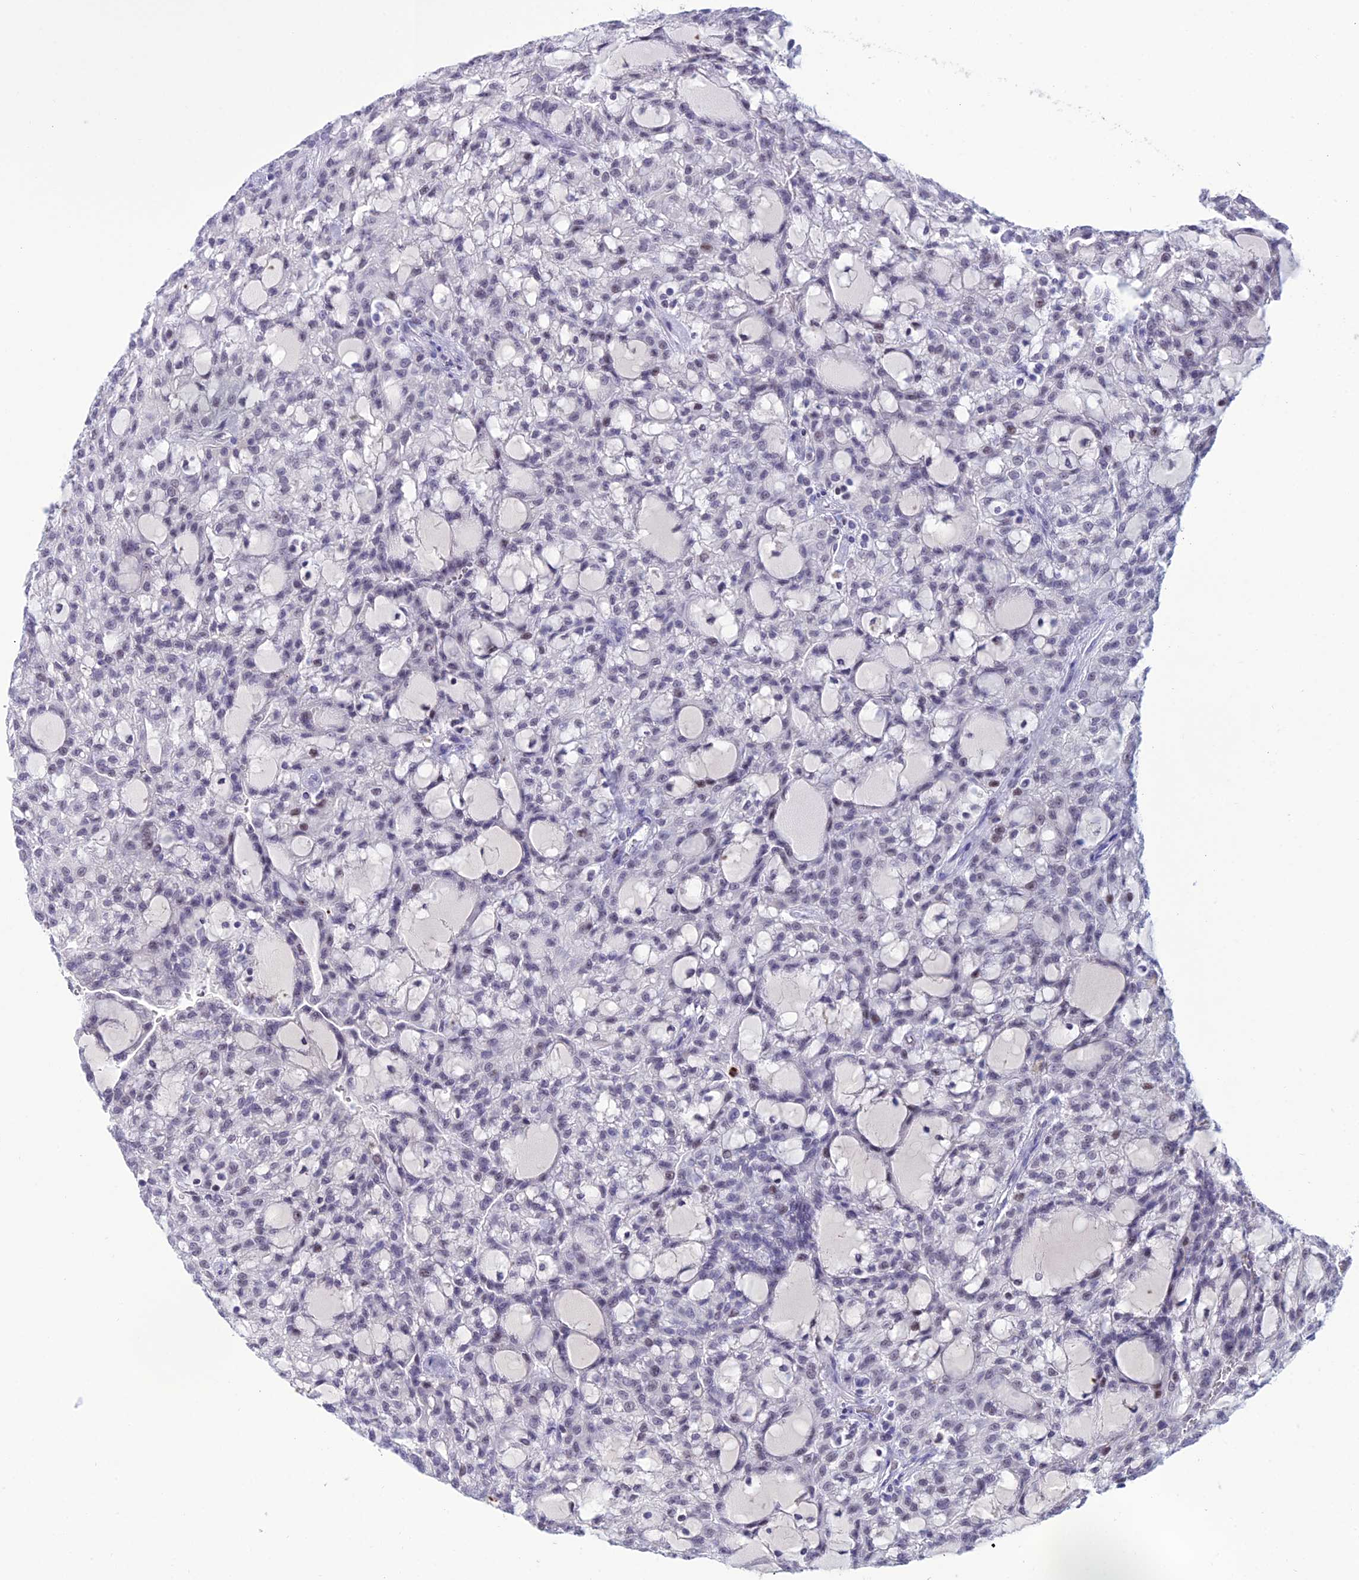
{"staining": {"intensity": "negative", "quantity": "none", "location": "none"}, "tissue": "renal cancer", "cell_type": "Tumor cells", "image_type": "cancer", "snomed": [{"axis": "morphology", "description": "Adenocarcinoma, NOS"}, {"axis": "topography", "description": "Kidney"}], "caption": "A micrograph of human renal cancer is negative for staining in tumor cells.", "gene": "MFSD2B", "patient": {"sex": "male", "age": 63}}